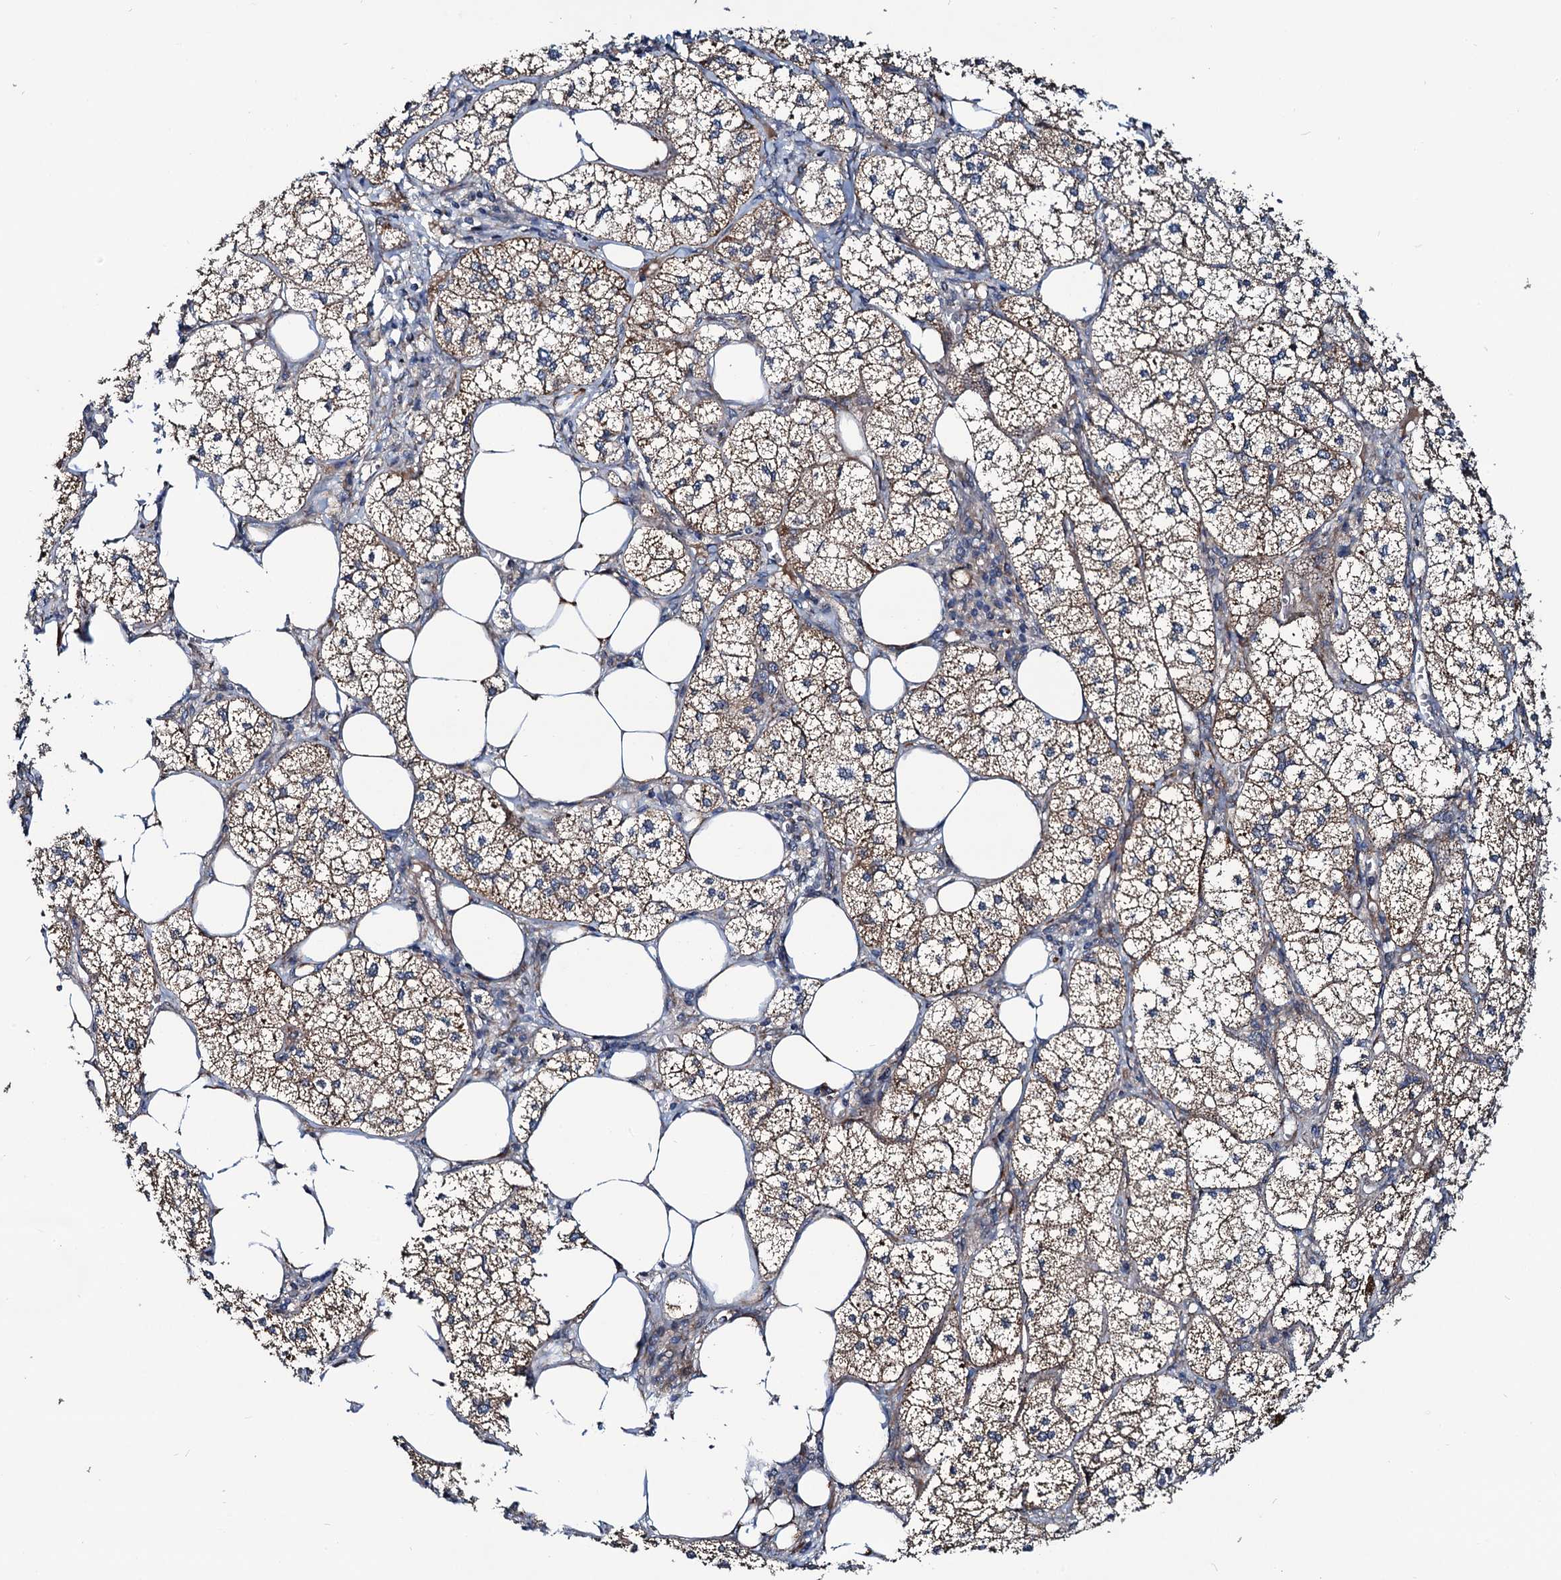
{"staining": {"intensity": "strong", "quantity": "25%-75%", "location": "cytoplasmic/membranous"}, "tissue": "adrenal gland", "cell_type": "Glandular cells", "image_type": "normal", "snomed": [{"axis": "morphology", "description": "Normal tissue, NOS"}, {"axis": "topography", "description": "Adrenal gland"}], "caption": "DAB immunohistochemical staining of normal adrenal gland reveals strong cytoplasmic/membranous protein staining in about 25%-75% of glandular cells.", "gene": "NEK1", "patient": {"sex": "female", "age": 61}}